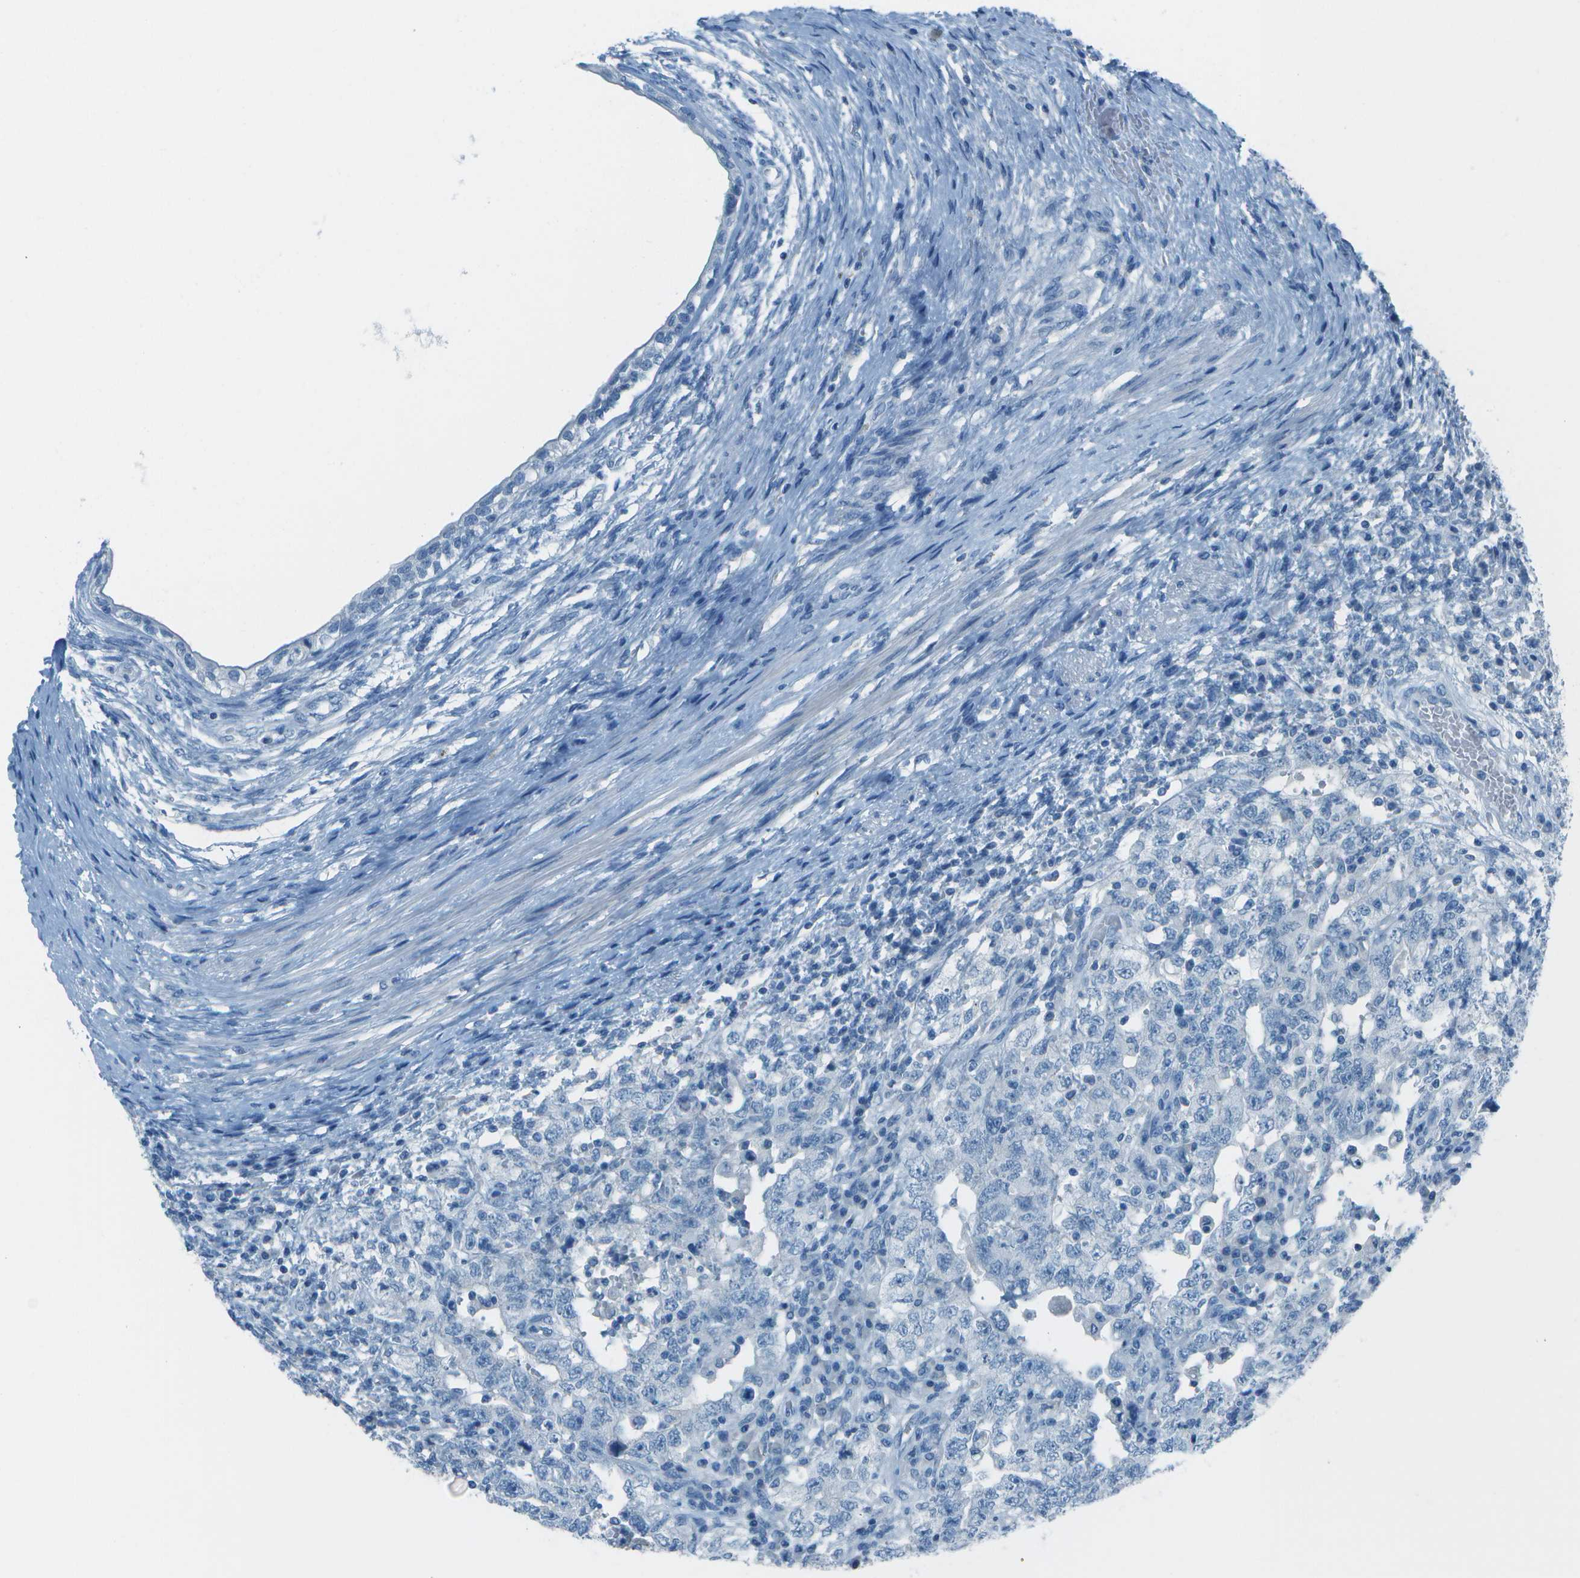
{"staining": {"intensity": "negative", "quantity": "none", "location": "none"}, "tissue": "testis cancer", "cell_type": "Tumor cells", "image_type": "cancer", "snomed": [{"axis": "morphology", "description": "Carcinoma, Embryonal, NOS"}, {"axis": "topography", "description": "Testis"}], "caption": "This micrograph is of embryonal carcinoma (testis) stained with immunohistochemistry to label a protein in brown with the nuclei are counter-stained blue. There is no positivity in tumor cells.", "gene": "FGF1", "patient": {"sex": "male", "age": 26}}